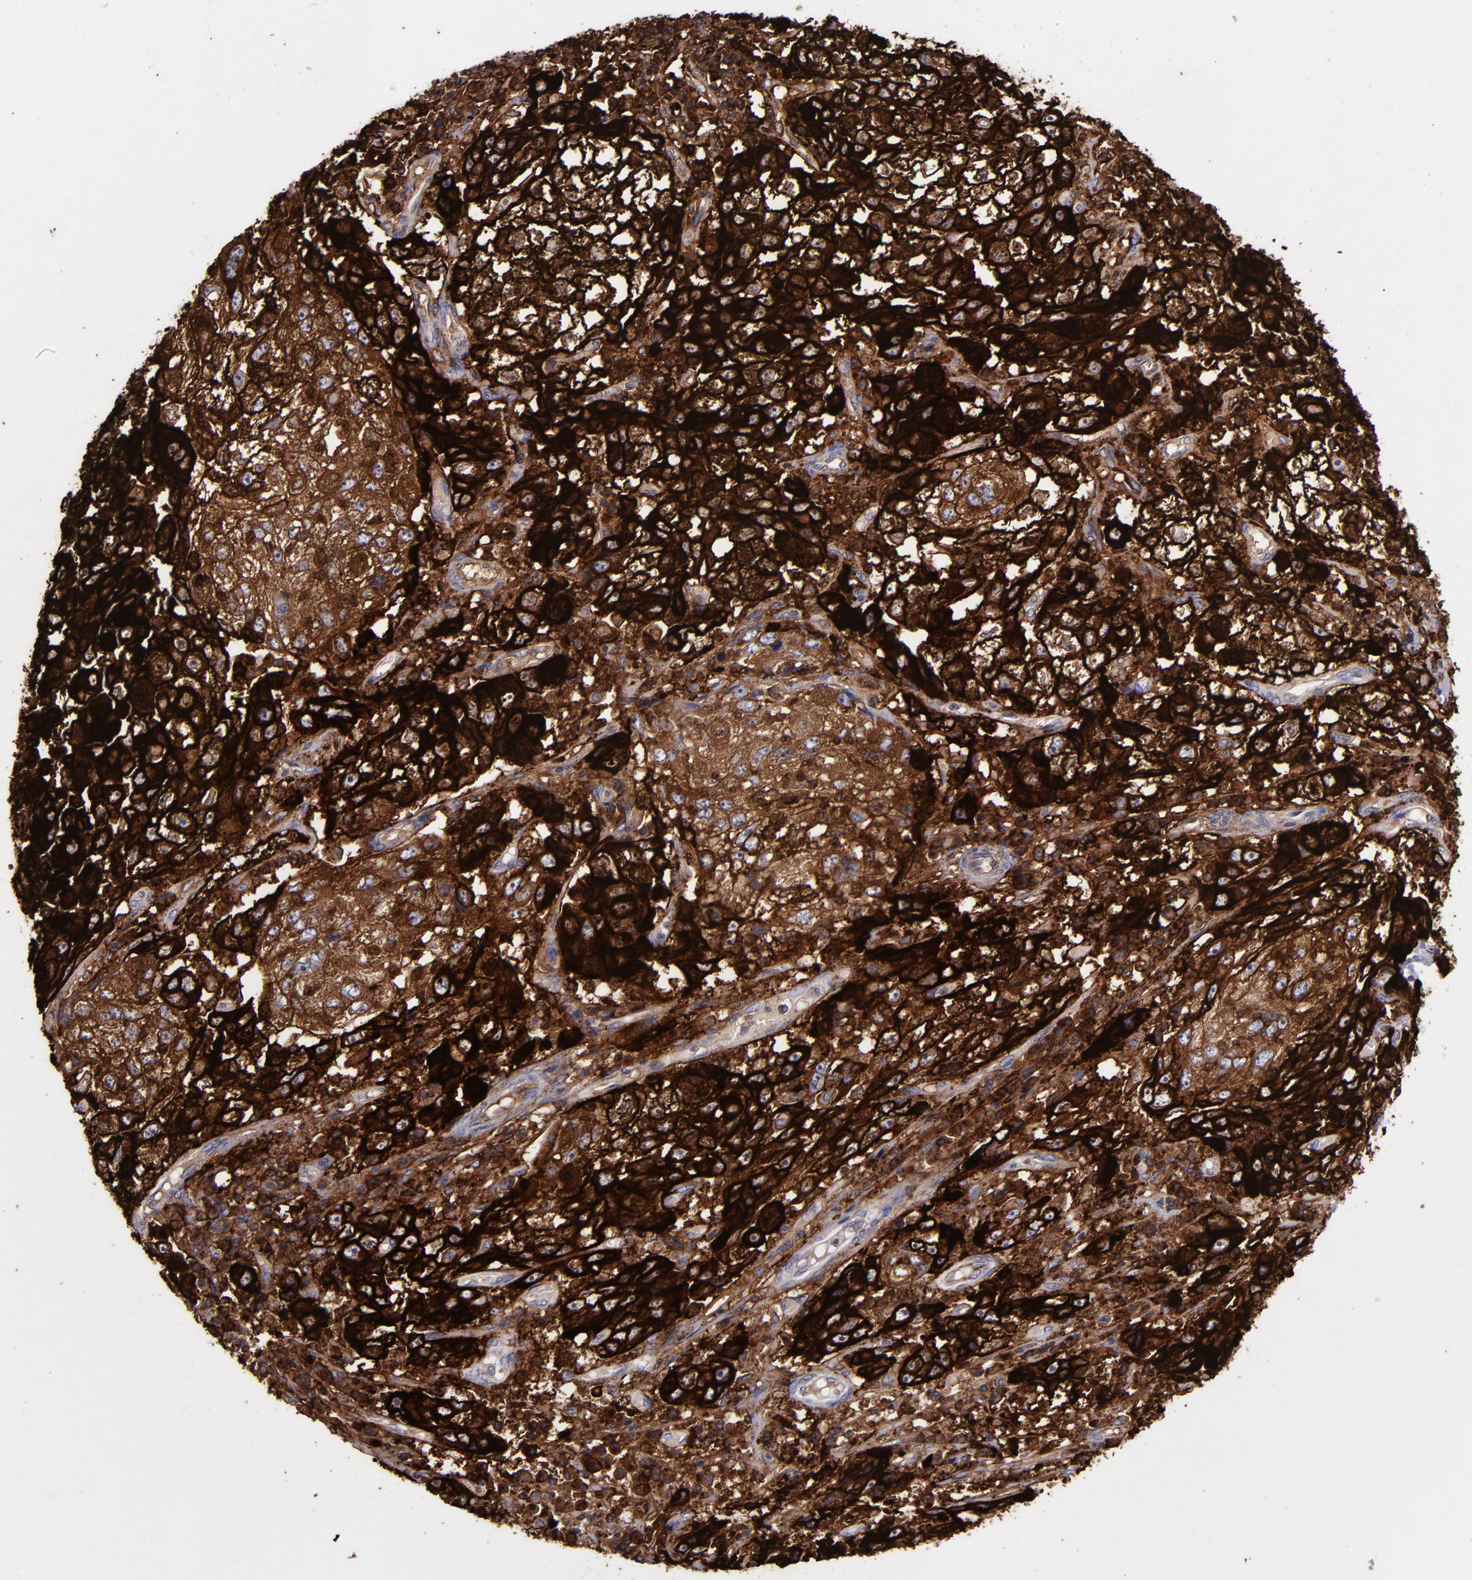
{"staining": {"intensity": "strong", "quantity": ">75%", "location": "cytoplasmic/membranous"}, "tissue": "cervical cancer", "cell_type": "Tumor cells", "image_type": "cancer", "snomed": [{"axis": "morphology", "description": "Squamous cell carcinoma, NOS"}, {"axis": "topography", "description": "Cervix"}], "caption": "Immunohistochemical staining of human cervical squamous cell carcinoma exhibits high levels of strong cytoplasmic/membranous staining in about >75% of tumor cells.", "gene": "MFGE8", "patient": {"sex": "female", "age": 36}}